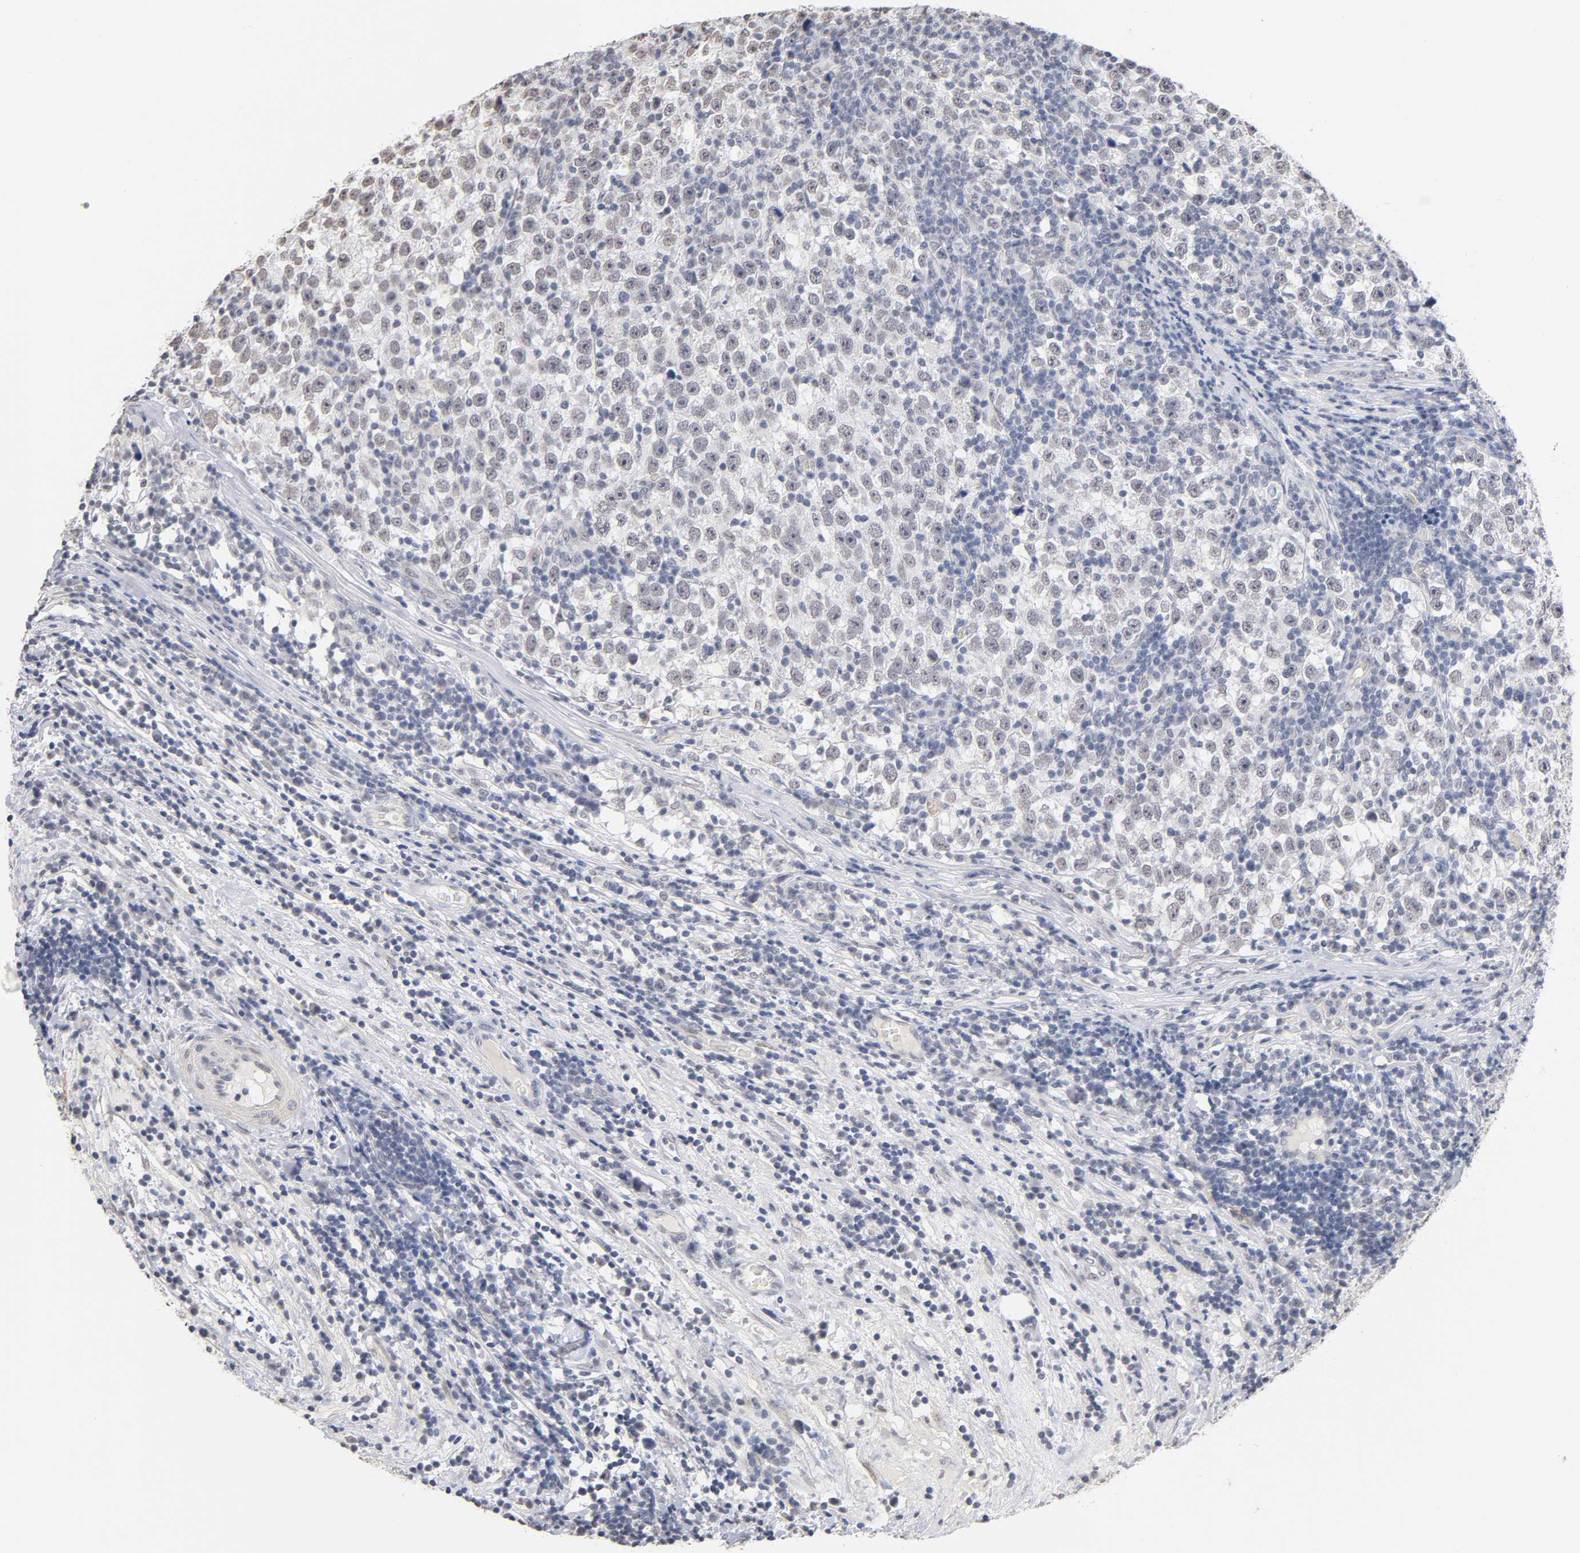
{"staining": {"intensity": "weak", "quantity": "<25%", "location": "nuclear"}, "tissue": "testis cancer", "cell_type": "Tumor cells", "image_type": "cancer", "snomed": [{"axis": "morphology", "description": "Seminoma, NOS"}, {"axis": "topography", "description": "Testis"}], "caption": "DAB (3,3'-diaminobenzidine) immunohistochemical staining of human seminoma (testis) reveals no significant expression in tumor cells. (DAB immunohistochemistry, high magnification).", "gene": "CRABP2", "patient": {"sex": "male", "age": 43}}